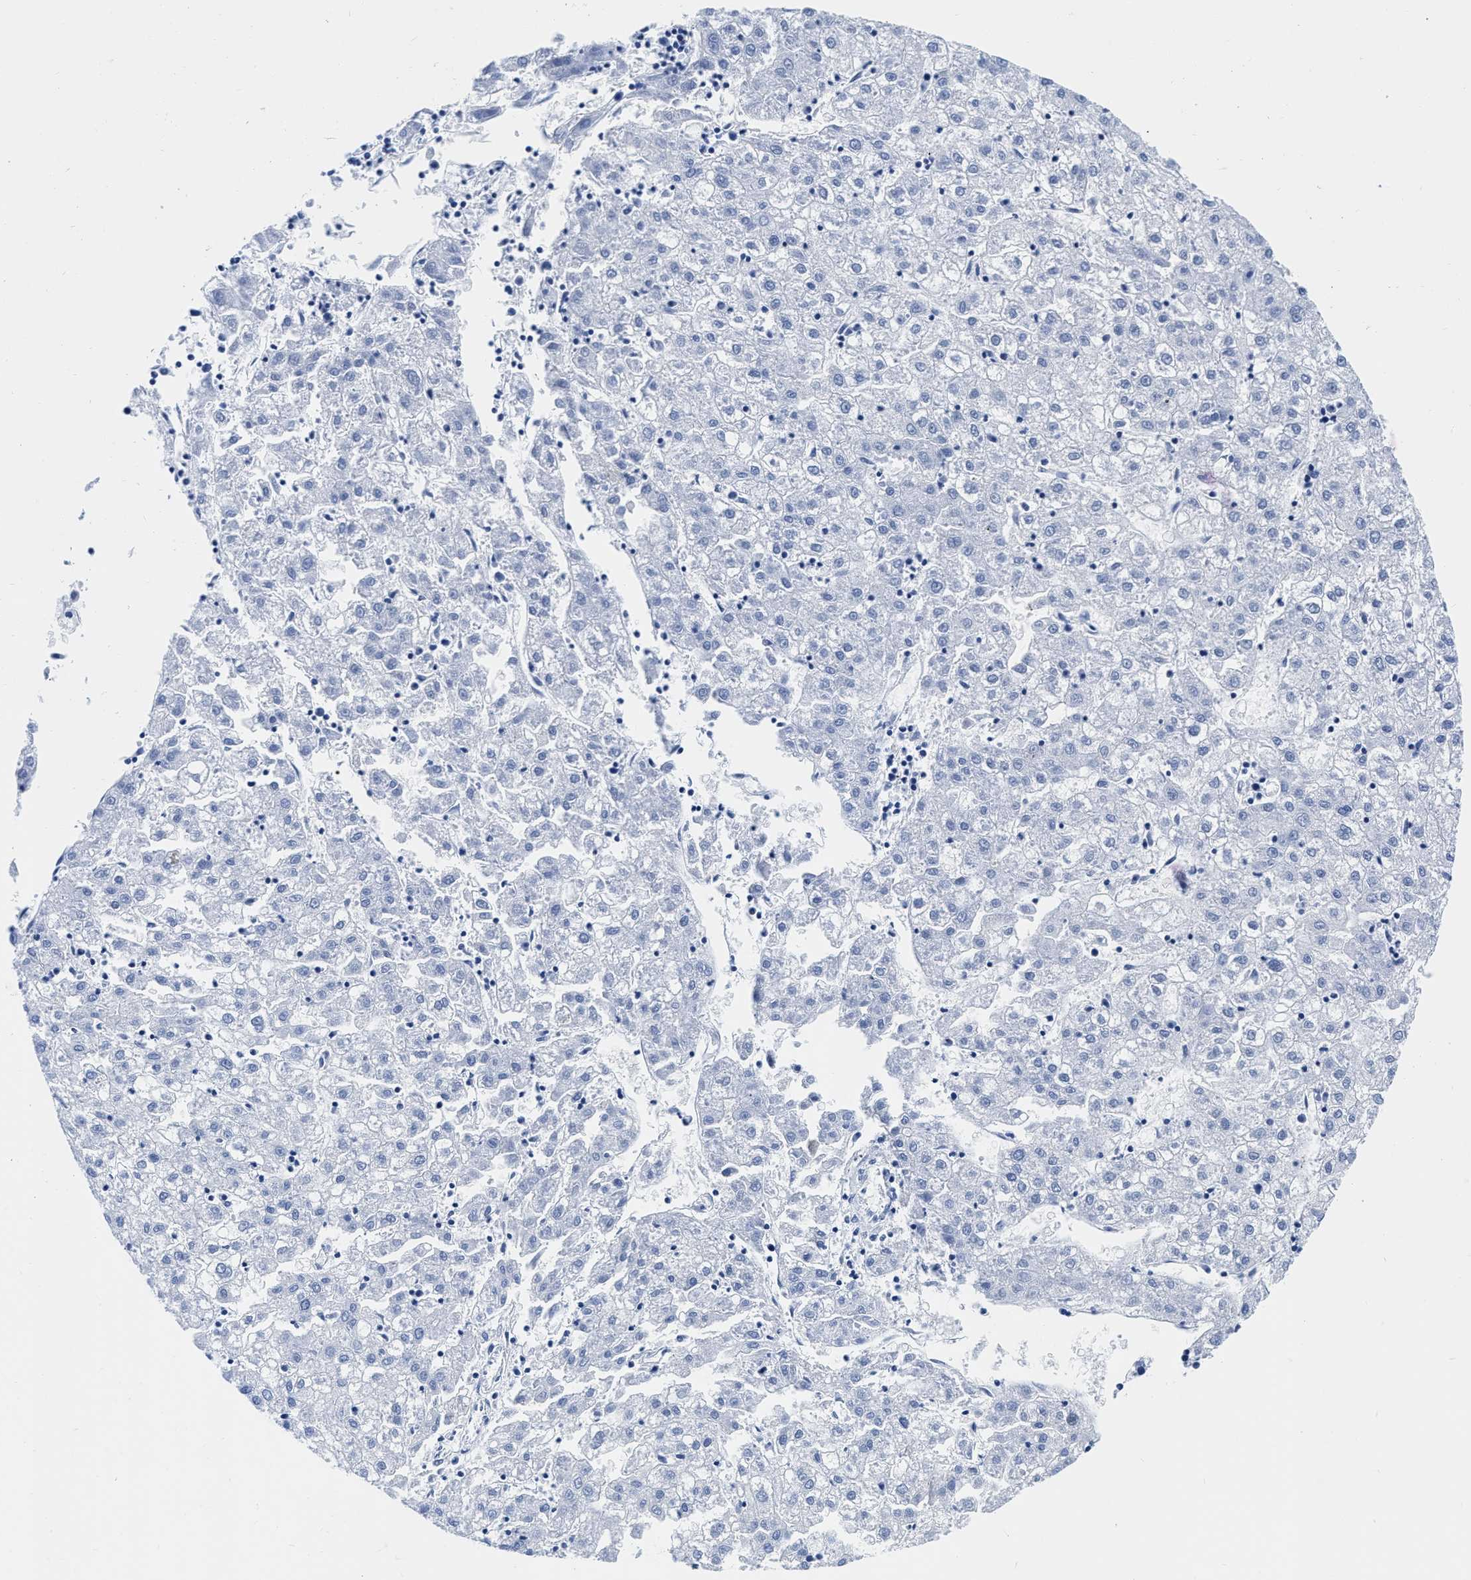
{"staining": {"intensity": "negative", "quantity": "none", "location": "none"}, "tissue": "liver cancer", "cell_type": "Tumor cells", "image_type": "cancer", "snomed": [{"axis": "morphology", "description": "Carcinoma, Hepatocellular, NOS"}, {"axis": "topography", "description": "Liver"}], "caption": "IHC of liver cancer (hepatocellular carcinoma) exhibits no positivity in tumor cells.", "gene": "TVP23B", "patient": {"sex": "male", "age": 72}}